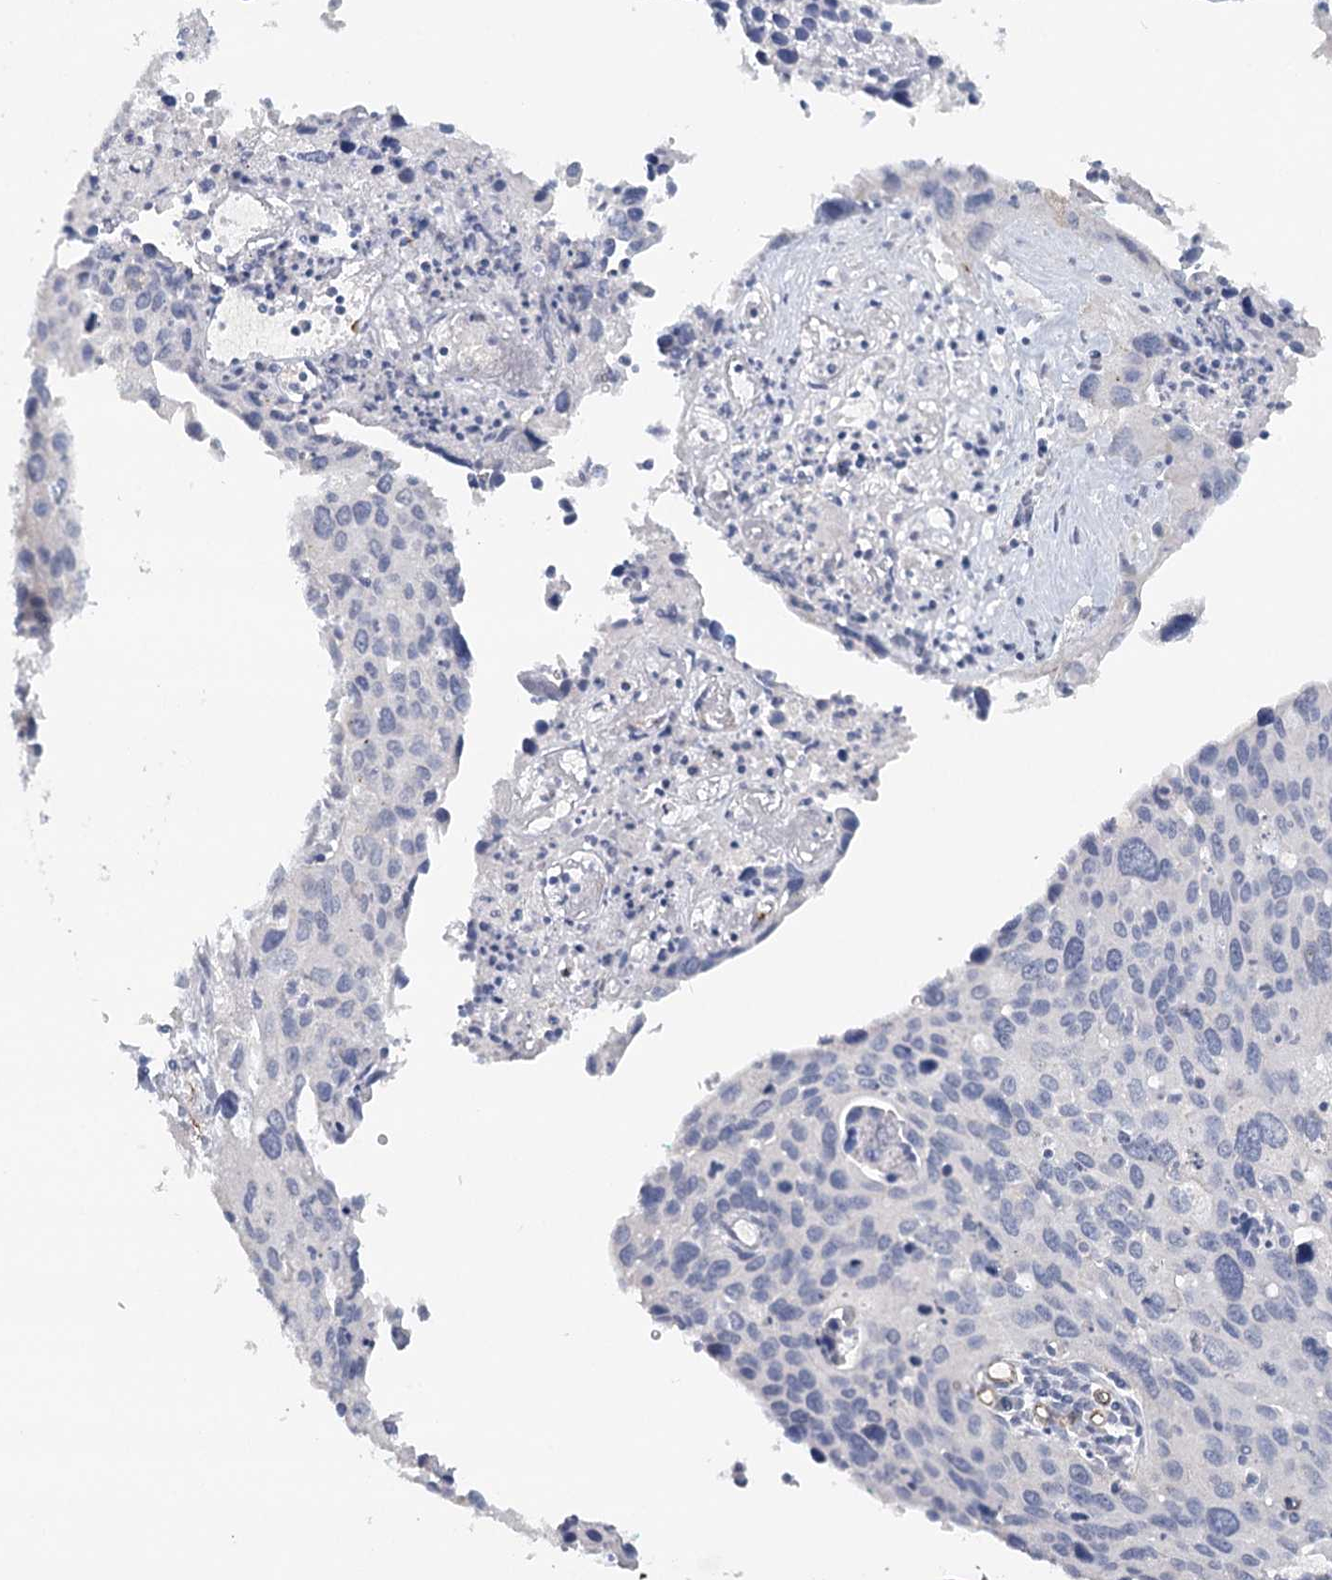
{"staining": {"intensity": "negative", "quantity": "none", "location": "none"}, "tissue": "cervical cancer", "cell_type": "Tumor cells", "image_type": "cancer", "snomed": [{"axis": "morphology", "description": "Squamous cell carcinoma, NOS"}, {"axis": "topography", "description": "Cervix"}], "caption": "Protein analysis of cervical squamous cell carcinoma displays no significant staining in tumor cells. (Brightfield microscopy of DAB IHC at high magnification).", "gene": "SYNPO", "patient": {"sex": "female", "age": 55}}